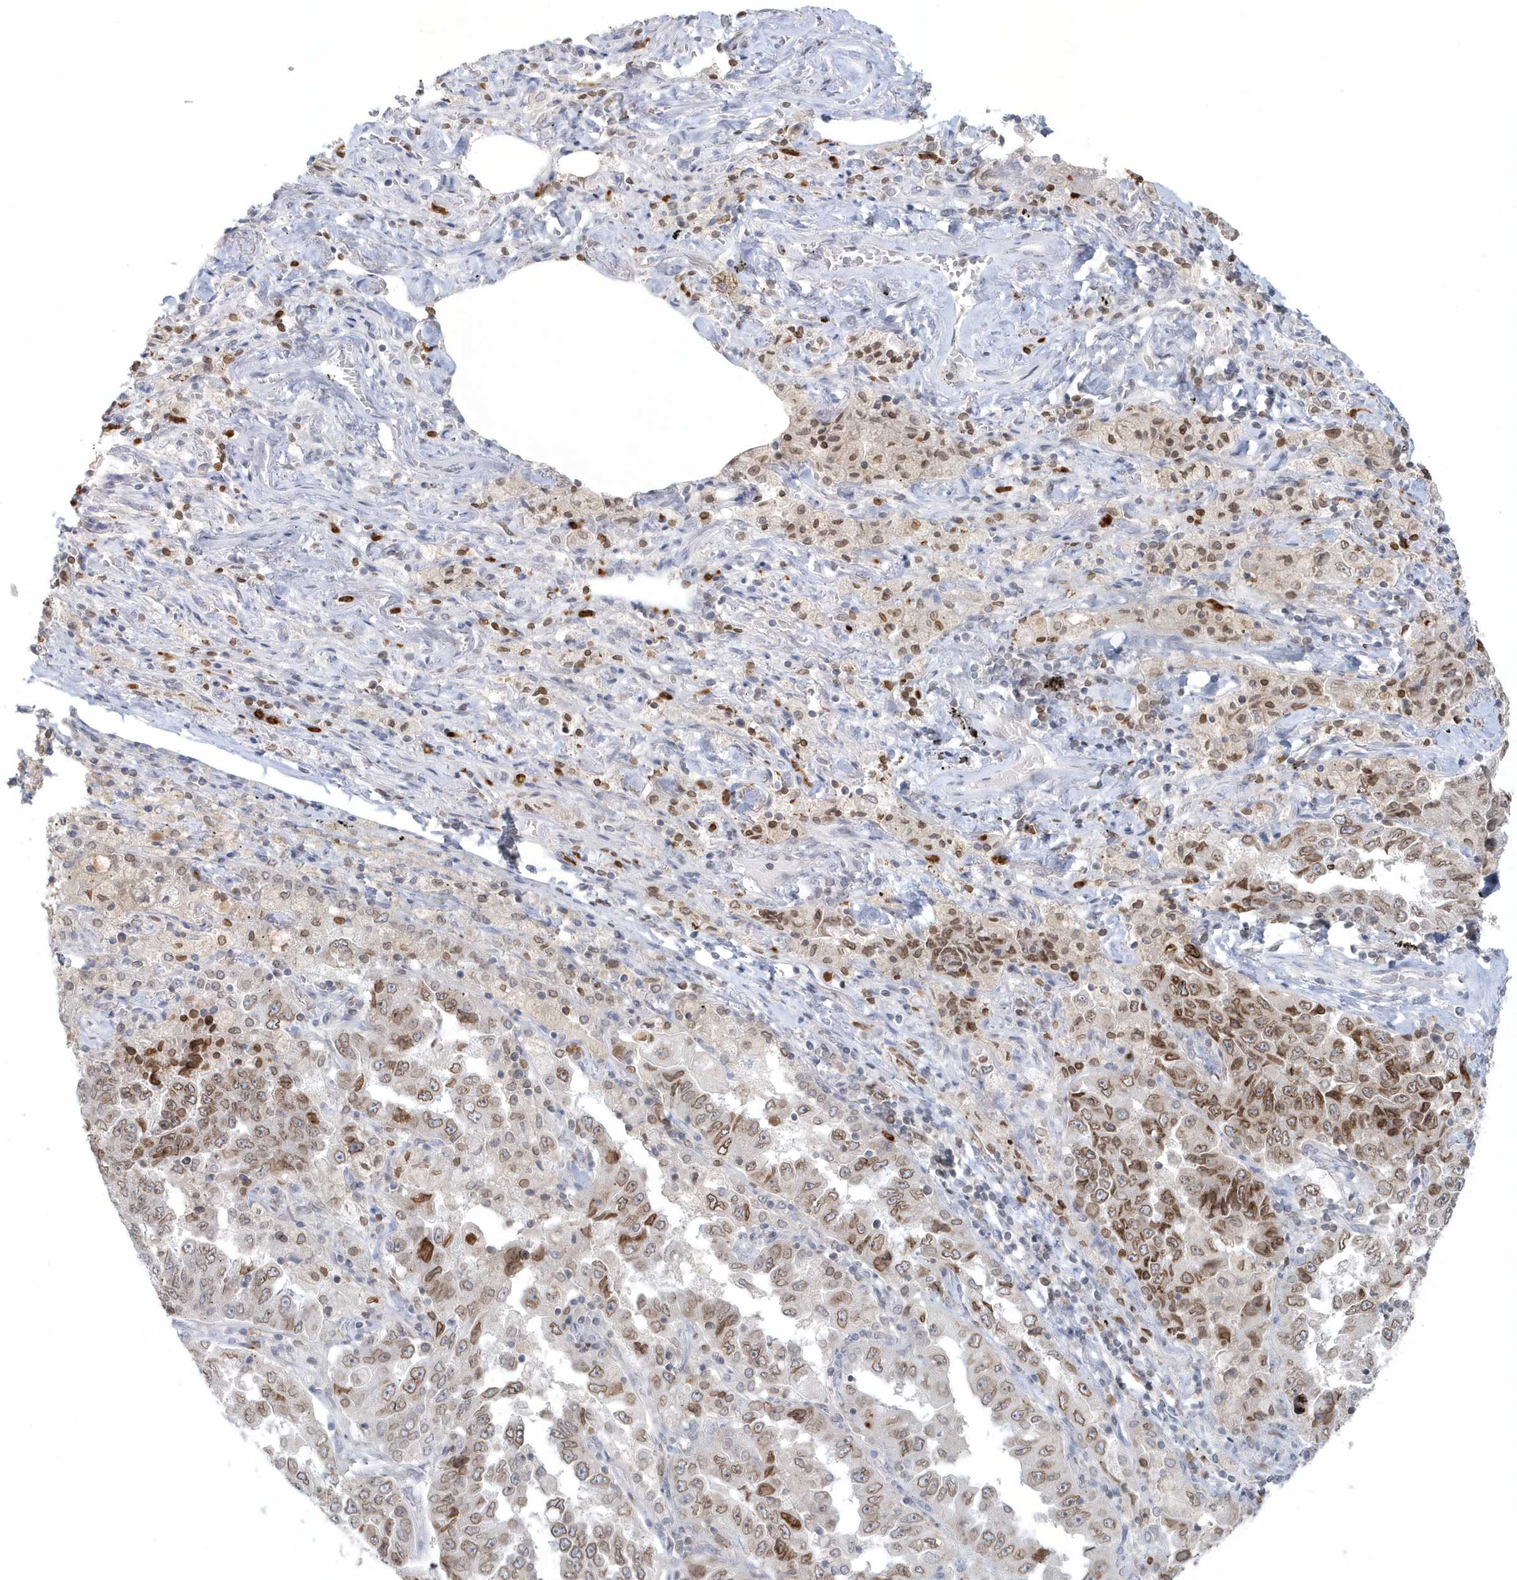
{"staining": {"intensity": "moderate", "quantity": ">75%", "location": "cytoplasmic/membranous,nuclear"}, "tissue": "lung cancer", "cell_type": "Tumor cells", "image_type": "cancer", "snomed": [{"axis": "morphology", "description": "Adenocarcinoma, NOS"}, {"axis": "topography", "description": "Lung"}], "caption": "This image shows immunohistochemistry staining of human lung cancer, with medium moderate cytoplasmic/membranous and nuclear expression in approximately >75% of tumor cells.", "gene": "NUP54", "patient": {"sex": "female", "age": 51}}